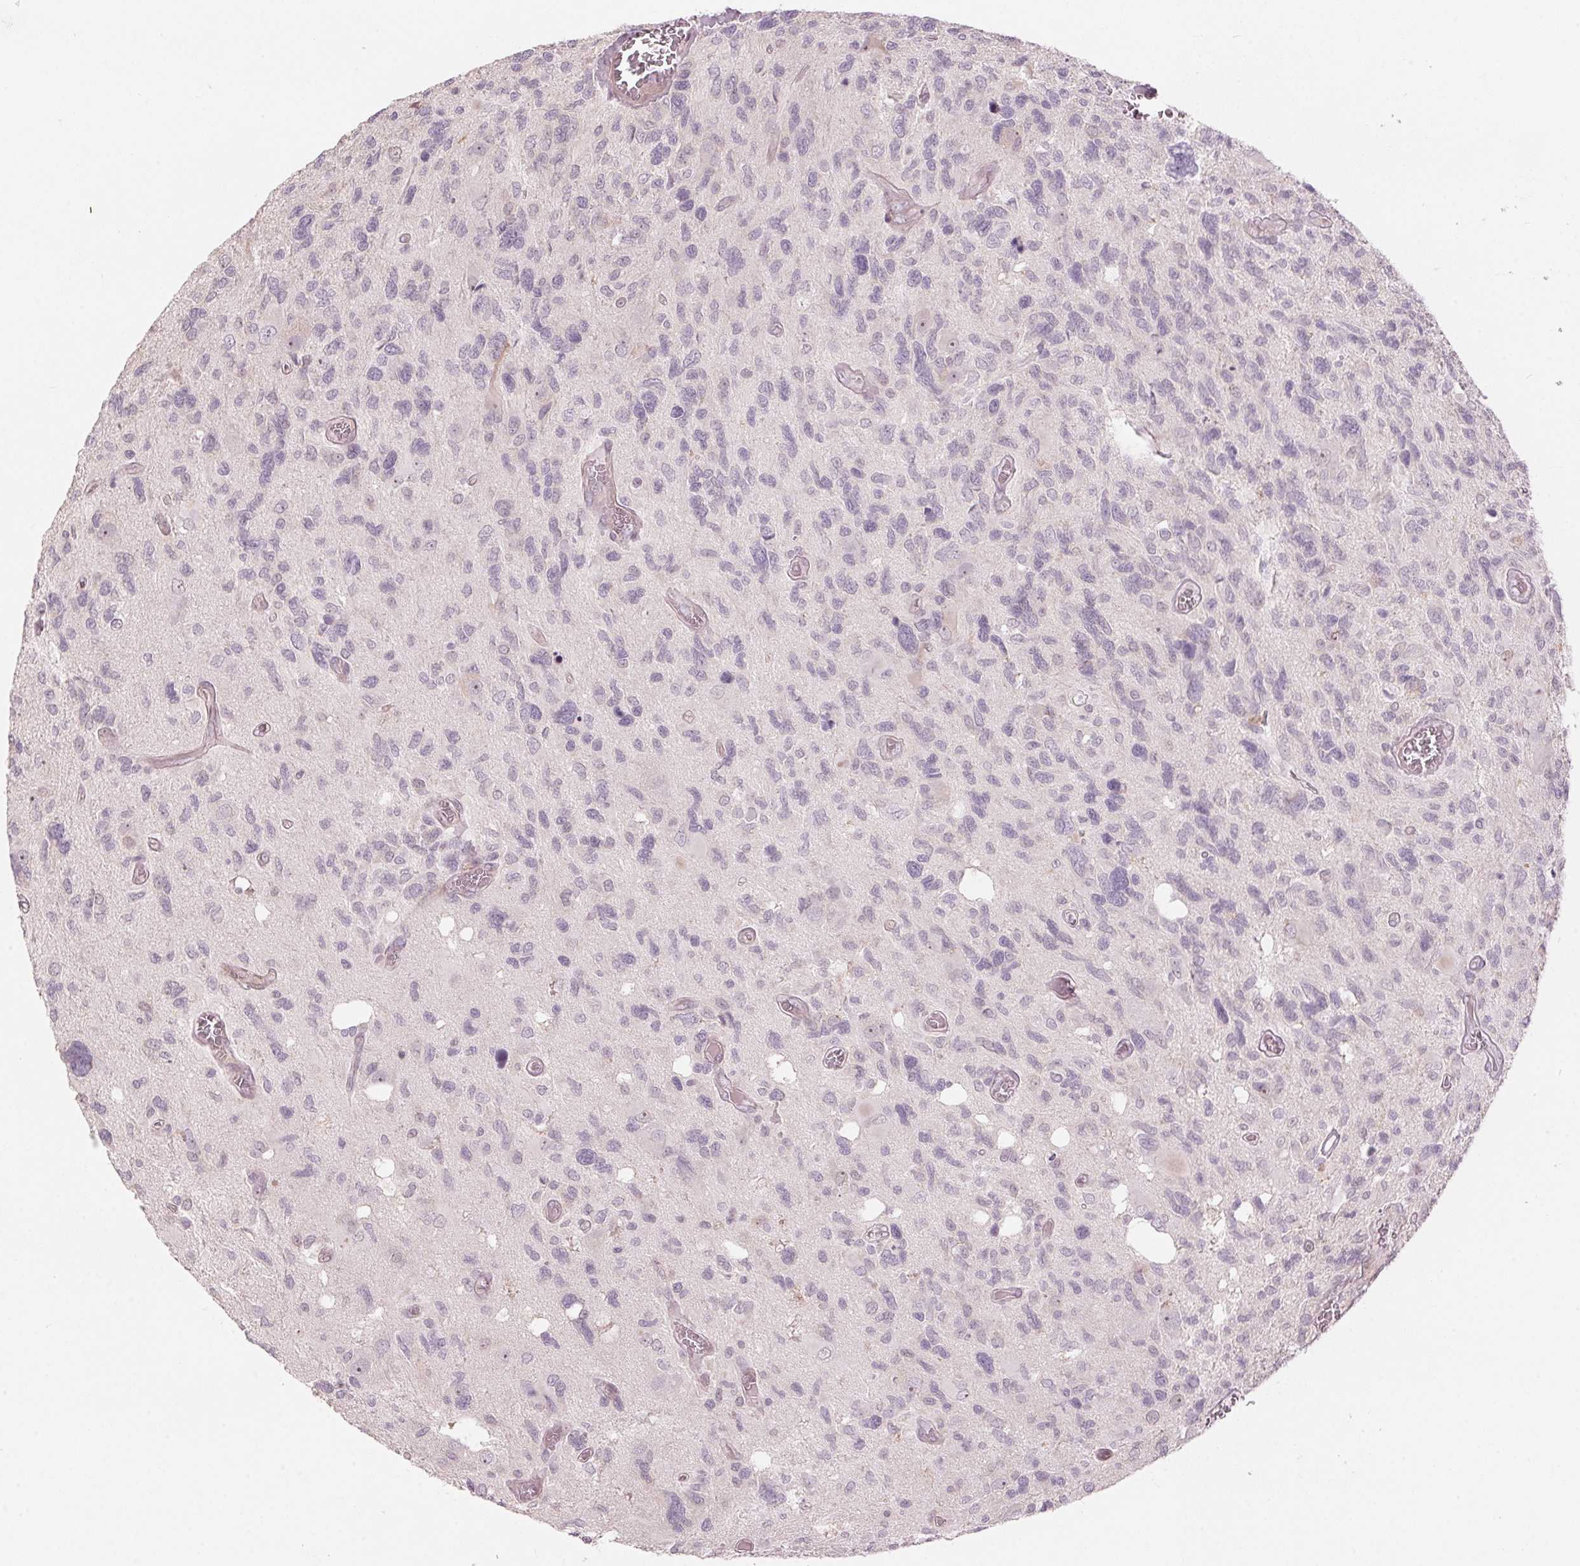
{"staining": {"intensity": "negative", "quantity": "none", "location": "none"}, "tissue": "glioma", "cell_type": "Tumor cells", "image_type": "cancer", "snomed": [{"axis": "morphology", "description": "Glioma, malignant, High grade"}, {"axis": "topography", "description": "Brain"}], "caption": "Immunohistochemistry micrograph of human glioma stained for a protein (brown), which shows no staining in tumor cells.", "gene": "TMED6", "patient": {"sex": "male", "age": 49}}